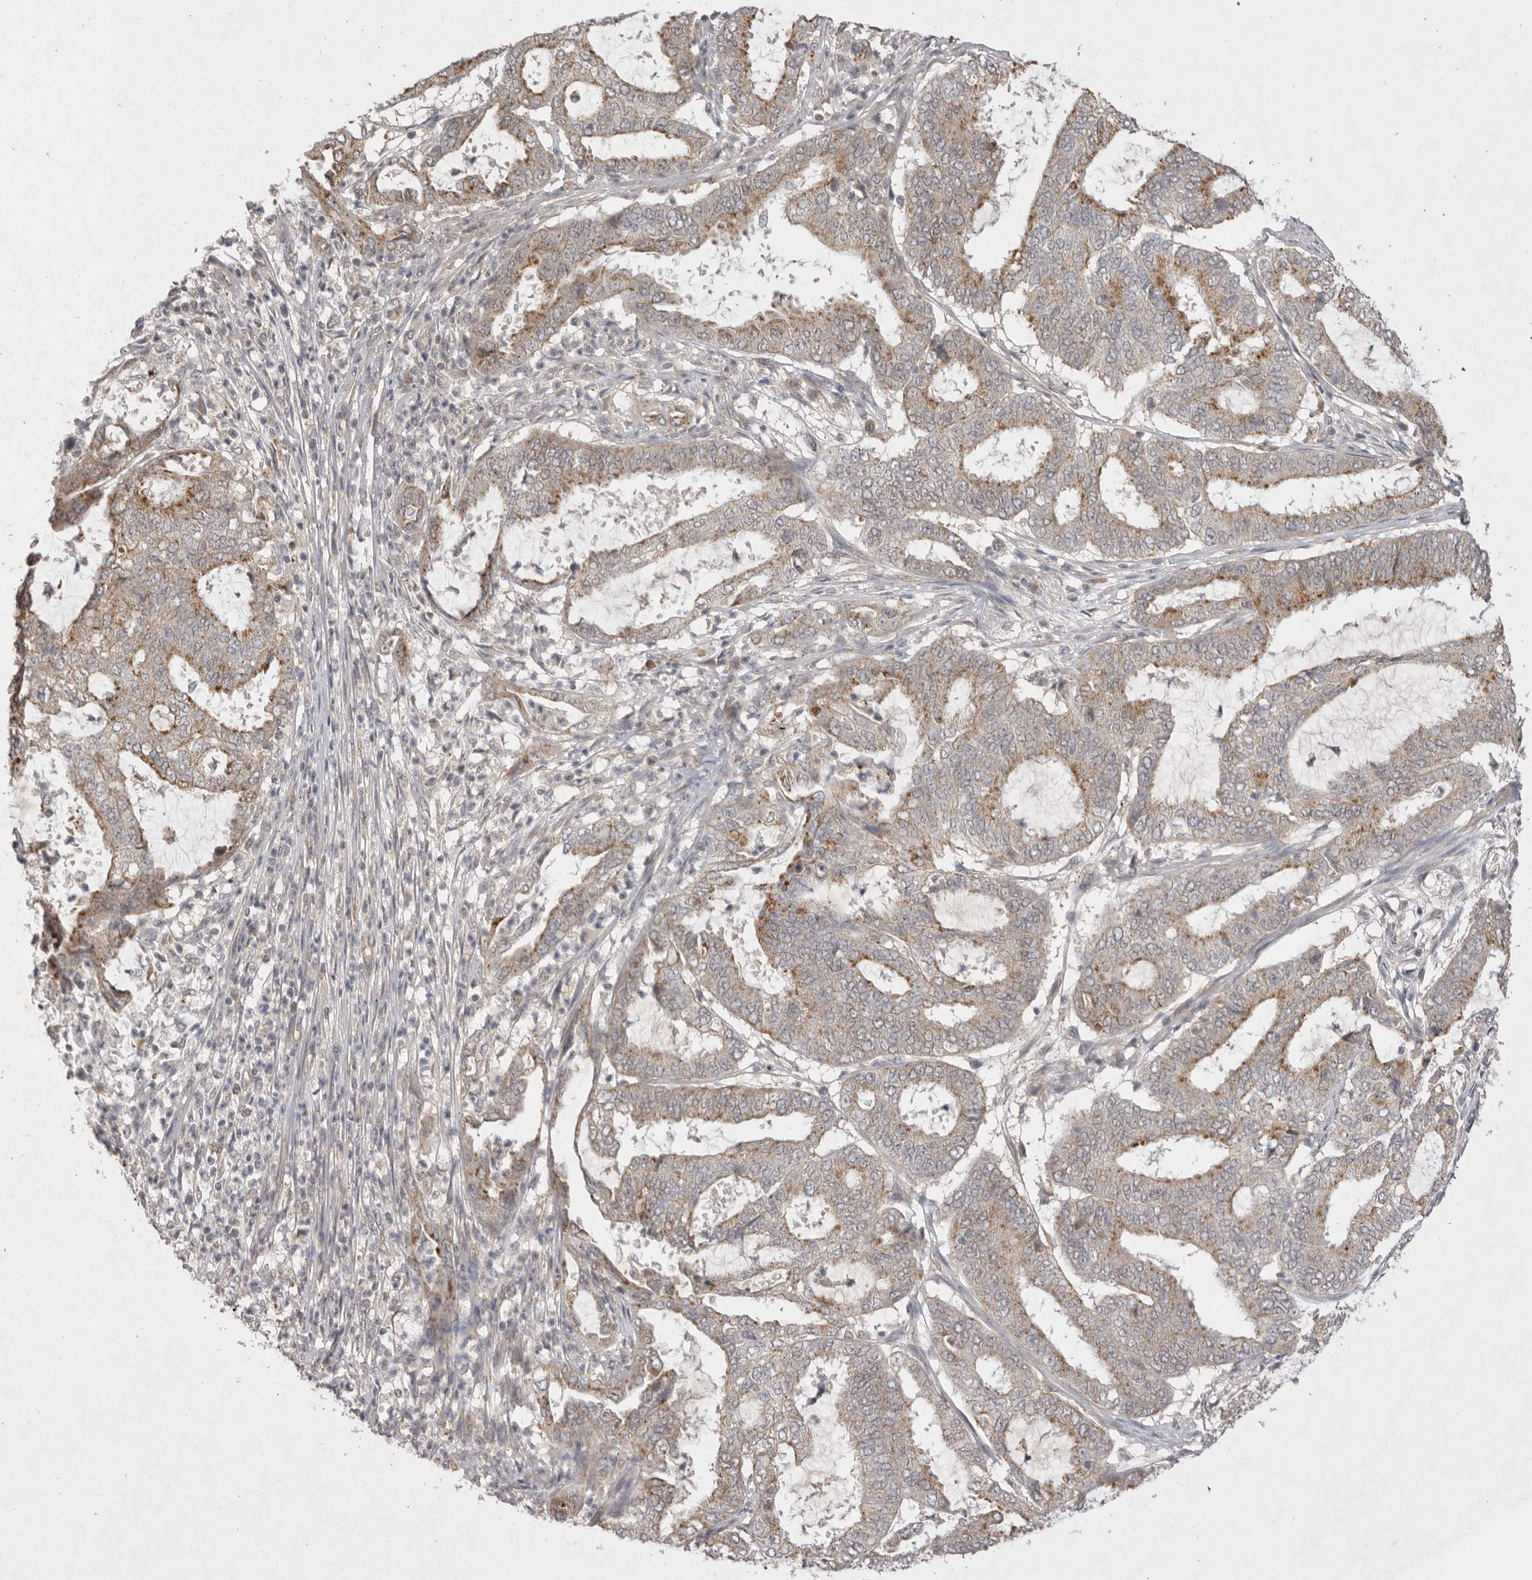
{"staining": {"intensity": "moderate", "quantity": "25%-75%", "location": "cytoplasmic/membranous"}, "tissue": "endometrial cancer", "cell_type": "Tumor cells", "image_type": "cancer", "snomed": [{"axis": "morphology", "description": "Adenocarcinoma, NOS"}, {"axis": "topography", "description": "Endometrium"}], "caption": "About 25%-75% of tumor cells in endometrial adenocarcinoma exhibit moderate cytoplasmic/membranous protein expression as visualized by brown immunohistochemical staining.", "gene": "TLR3", "patient": {"sex": "female", "age": 51}}